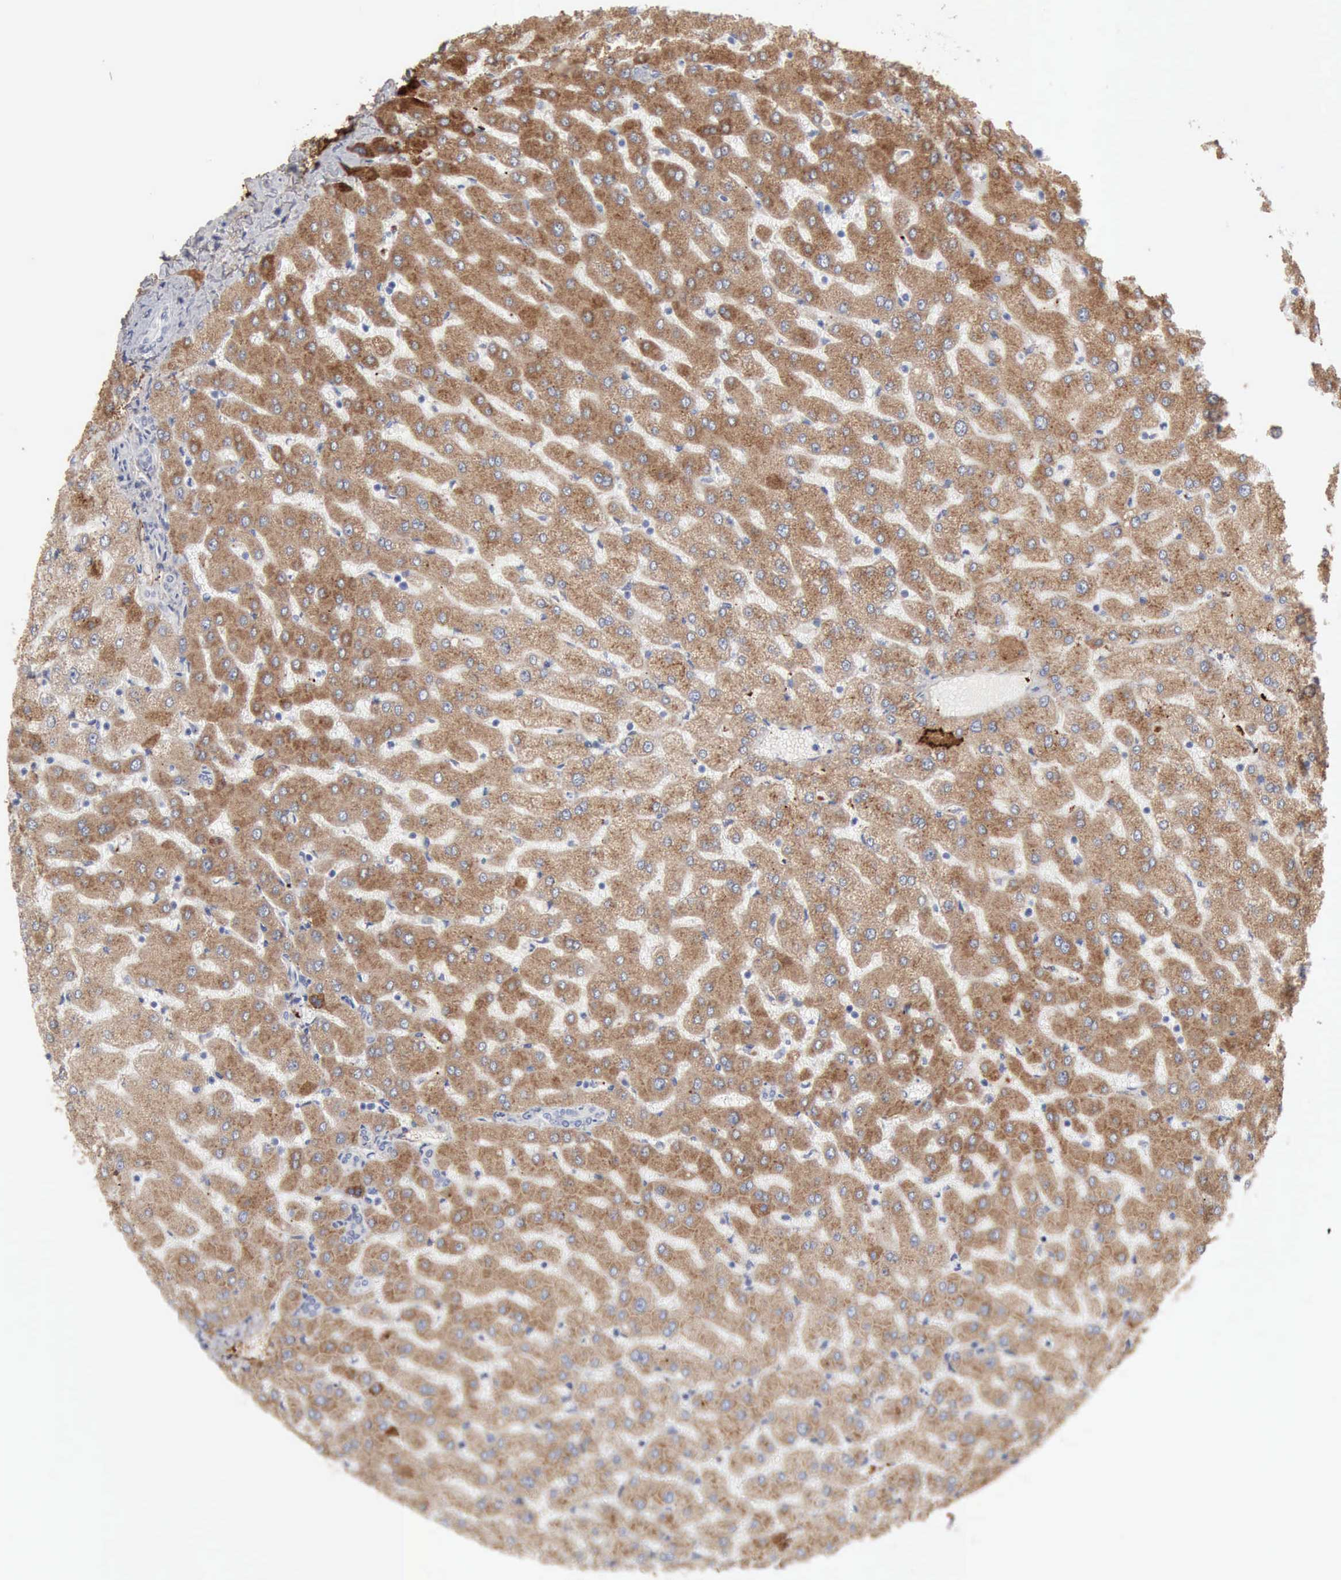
{"staining": {"intensity": "negative", "quantity": "none", "location": "none"}, "tissue": "liver", "cell_type": "Cholangiocytes", "image_type": "normal", "snomed": [{"axis": "morphology", "description": "Normal tissue, NOS"}, {"axis": "morphology", "description": "Fibrosis, NOS"}, {"axis": "topography", "description": "Liver"}], "caption": "Immunohistochemistry (IHC) of benign liver demonstrates no expression in cholangiocytes. (Stains: DAB IHC with hematoxylin counter stain, Microscopy: brightfield microscopy at high magnification).", "gene": "C4BPA", "patient": {"sex": "female", "age": 29}}